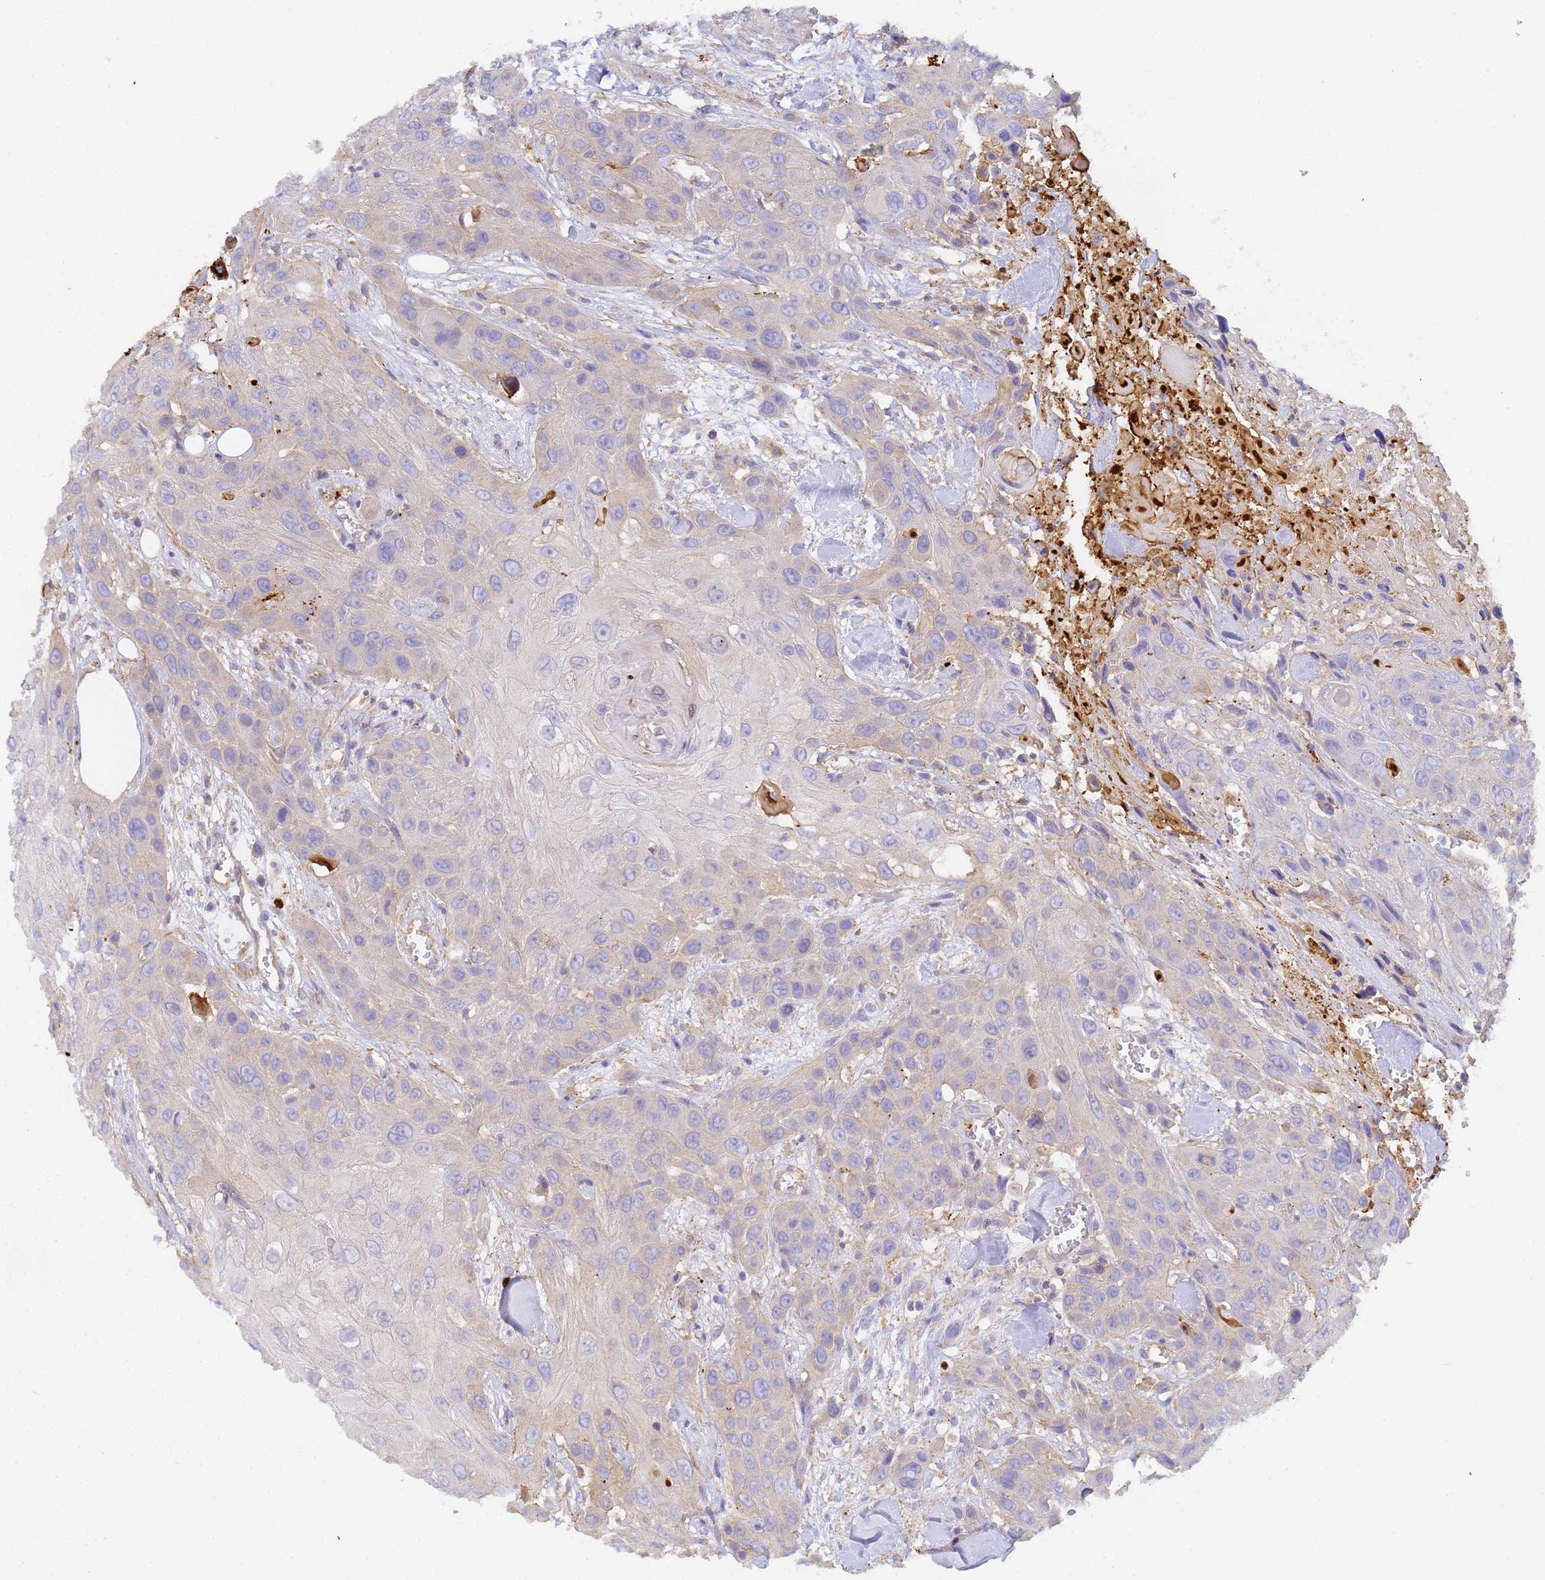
{"staining": {"intensity": "negative", "quantity": "none", "location": "none"}, "tissue": "head and neck cancer", "cell_type": "Tumor cells", "image_type": "cancer", "snomed": [{"axis": "morphology", "description": "Squamous cell carcinoma, NOS"}, {"axis": "topography", "description": "Head-Neck"}], "caption": "Squamous cell carcinoma (head and neck) stained for a protein using immunohistochemistry (IHC) displays no staining tumor cells.", "gene": "MYL12A", "patient": {"sex": "male", "age": 81}}